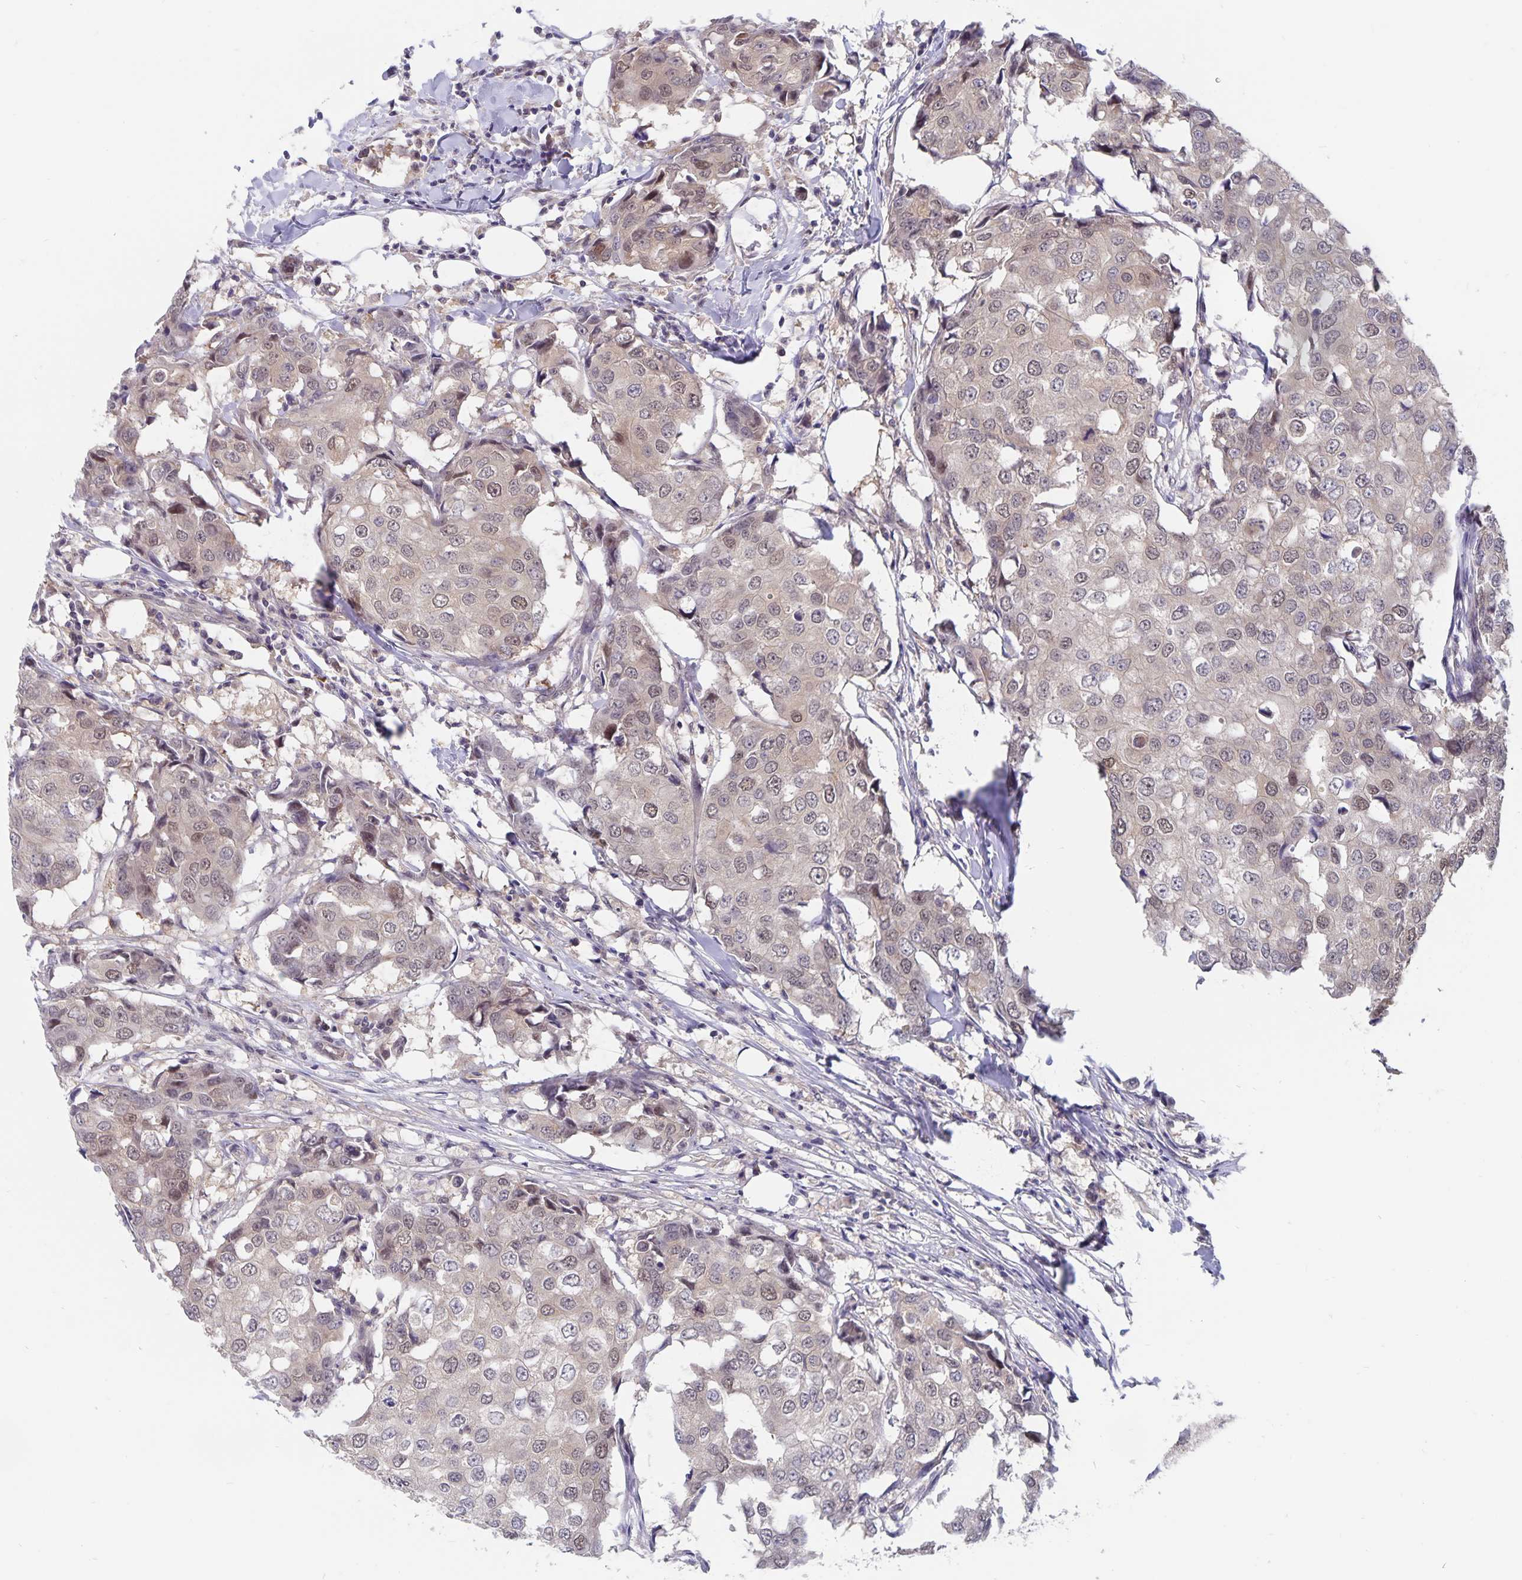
{"staining": {"intensity": "weak", "quantity": "25%-75%", "location": "nuclear"}, "tissue": "breast cancer", "cell_type": "Tumor cells", "image_type": "cancer", "snomed": [{"axis": "morphology", "description": "Duct carcinoma"}, {"axis": "topography", "description": "Breast"}], "caption": "High-magnification brightfield microscopy of breast intraductal carcinoma stained with DAB (brown) and counterstained with hematoxylin (blue). tumor cells exhibit weak nuclear staining is present in approximately25%-75% of cells. (IHC, brightfield microscopy, high magnification).", "gene": "BAG6", "patient": {"sex": "female", "age": 27}}